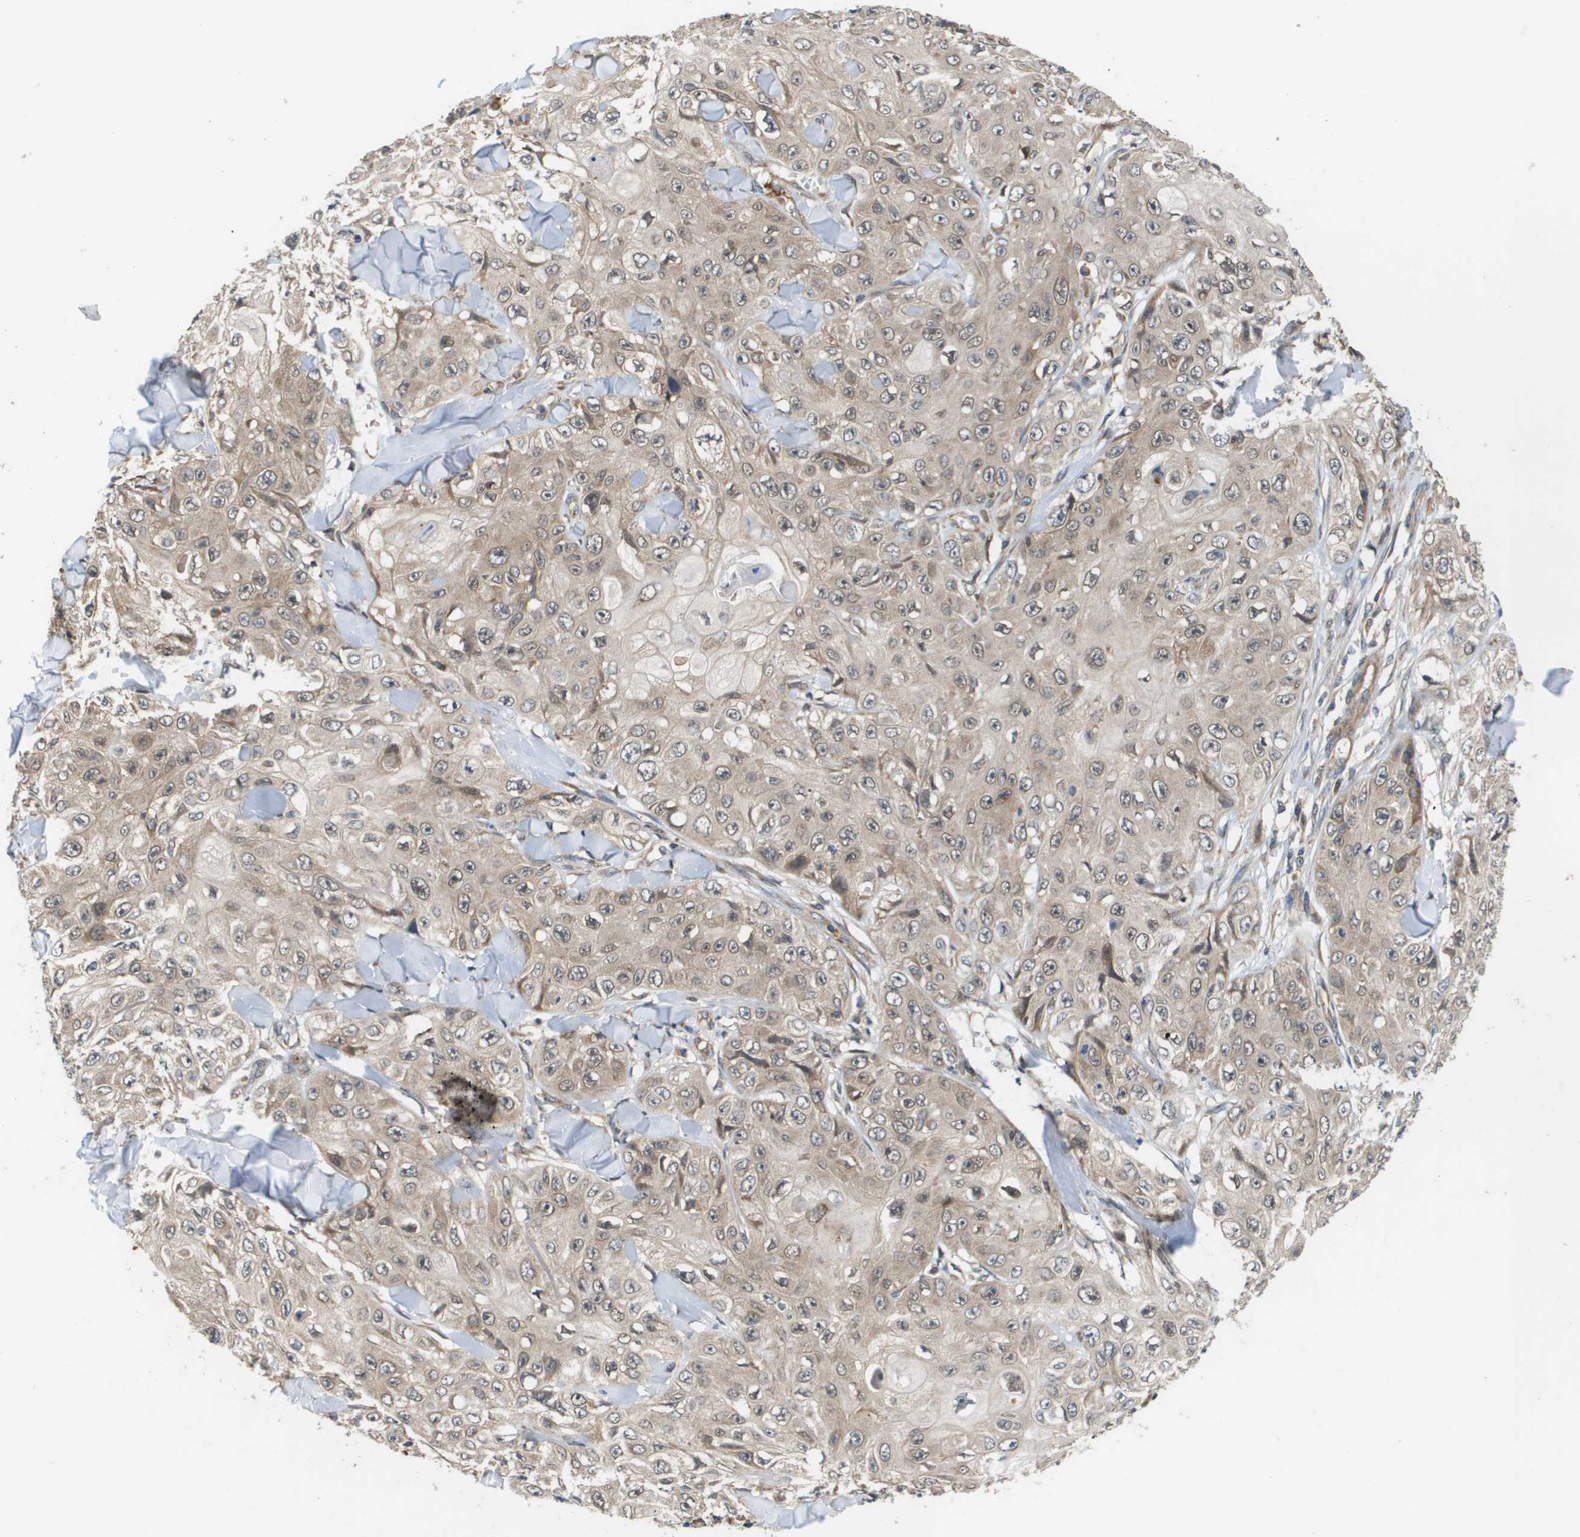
{"staining": {"intensity": "weak", "quantity": "<25%", "location": "cytoplasmic/membranous"}, "tissue": "skin cancer", "cell_type": "Tumor cells", "image_type": "cancer", "snomed": [{"axis": "morphology", "description": "Squamous cell carcinoma, NOS"}, {"axis": "topography", "description": "Skin"}], "caption": "Immunohistochemistry micrograph of neoplastic tissue: human squamous cell carcinoma (skin) stained with DAB (3,3'-diaminobenzidine) shows no significant protein positivity in tumor cells.", "gene": "RBM38", "patient": {"sex": "male", "age": 86}}